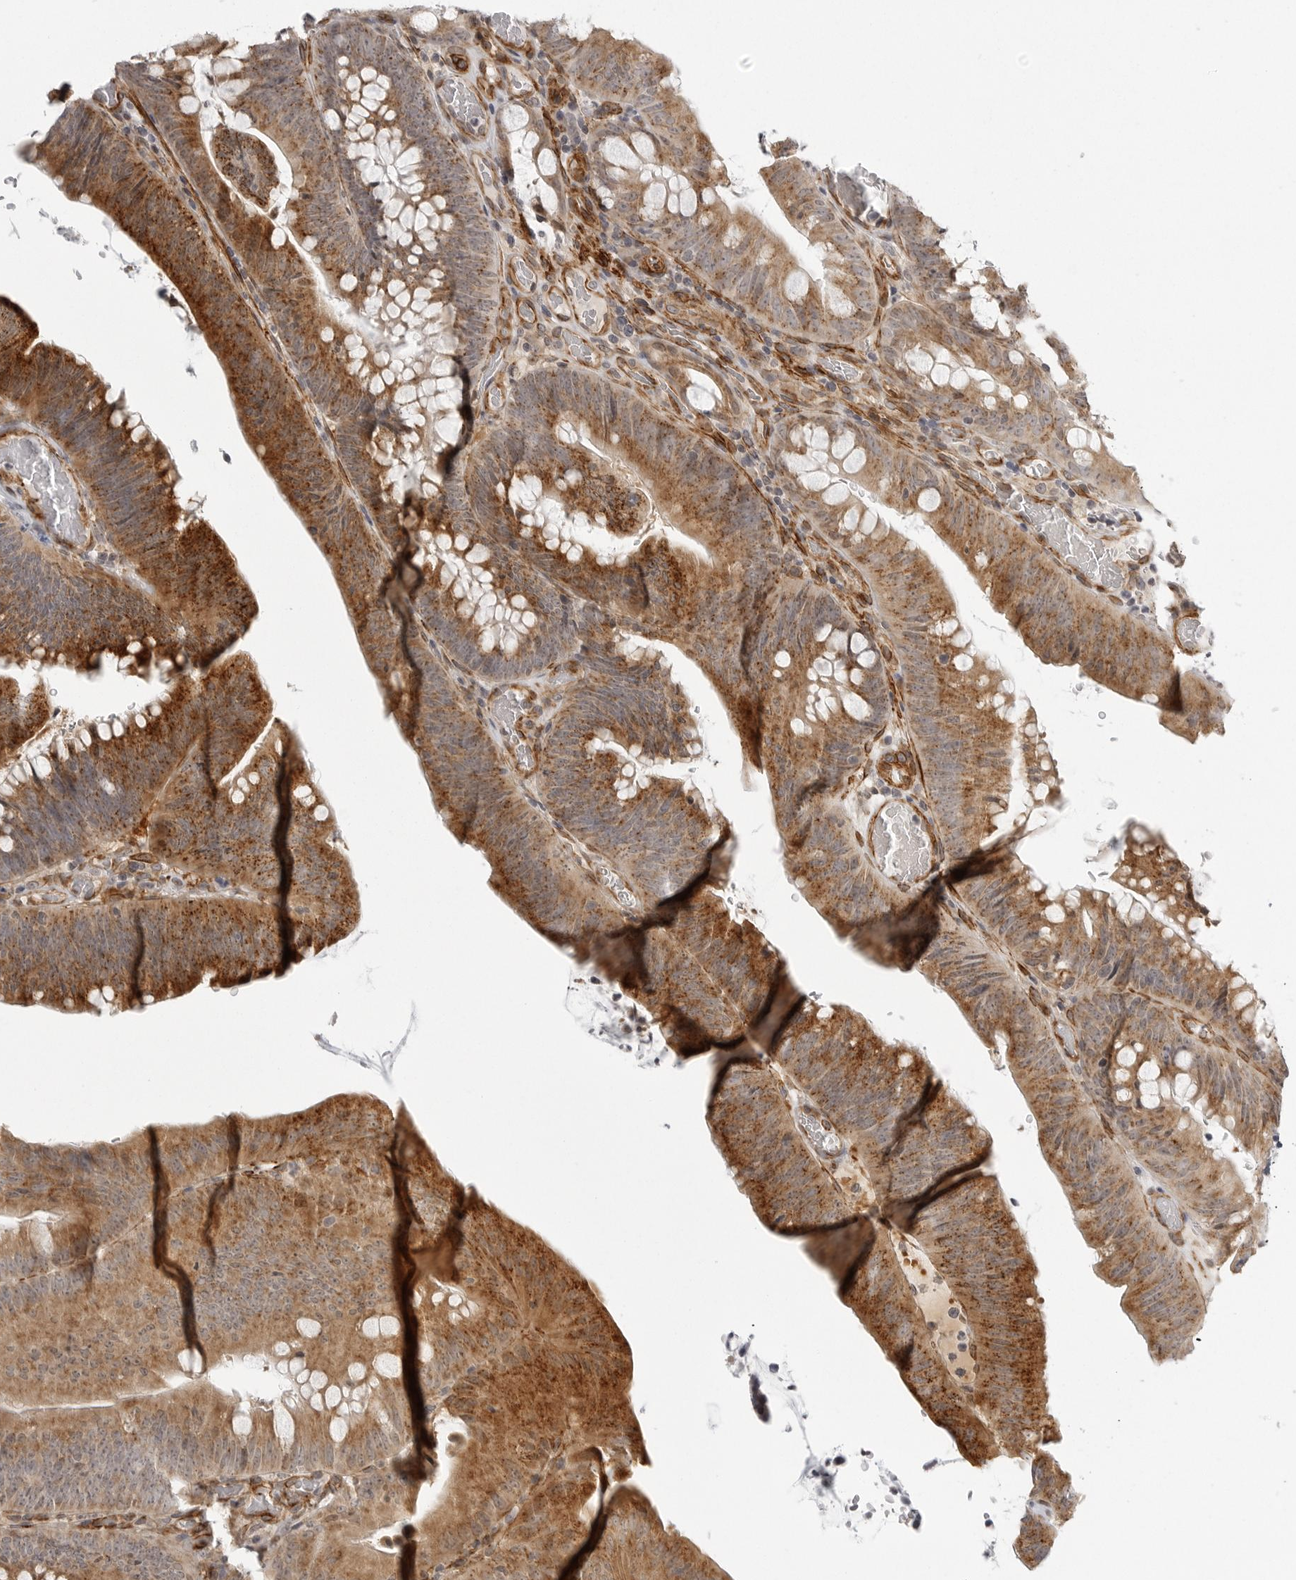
{"staining": {"intensity": "strong", "quantity": ">75%", "location": "cytoplasmic/membranous"}, "tissue": "colorectal cancer", "cell_type": "Tumor cells", "image_type": "cancer", "snomed": [{"axis": "morphology", "description": "Normal tissue, NOS"}, {"axis": "topography", "description": "Colon"}], "caption": "A brown stain highlights strong cytoplasmic/membranous expression of a protein in human colorectal cancer tumor cells.", "gene": "TUT4", "patient": {"sex": "female", "age": 82}}